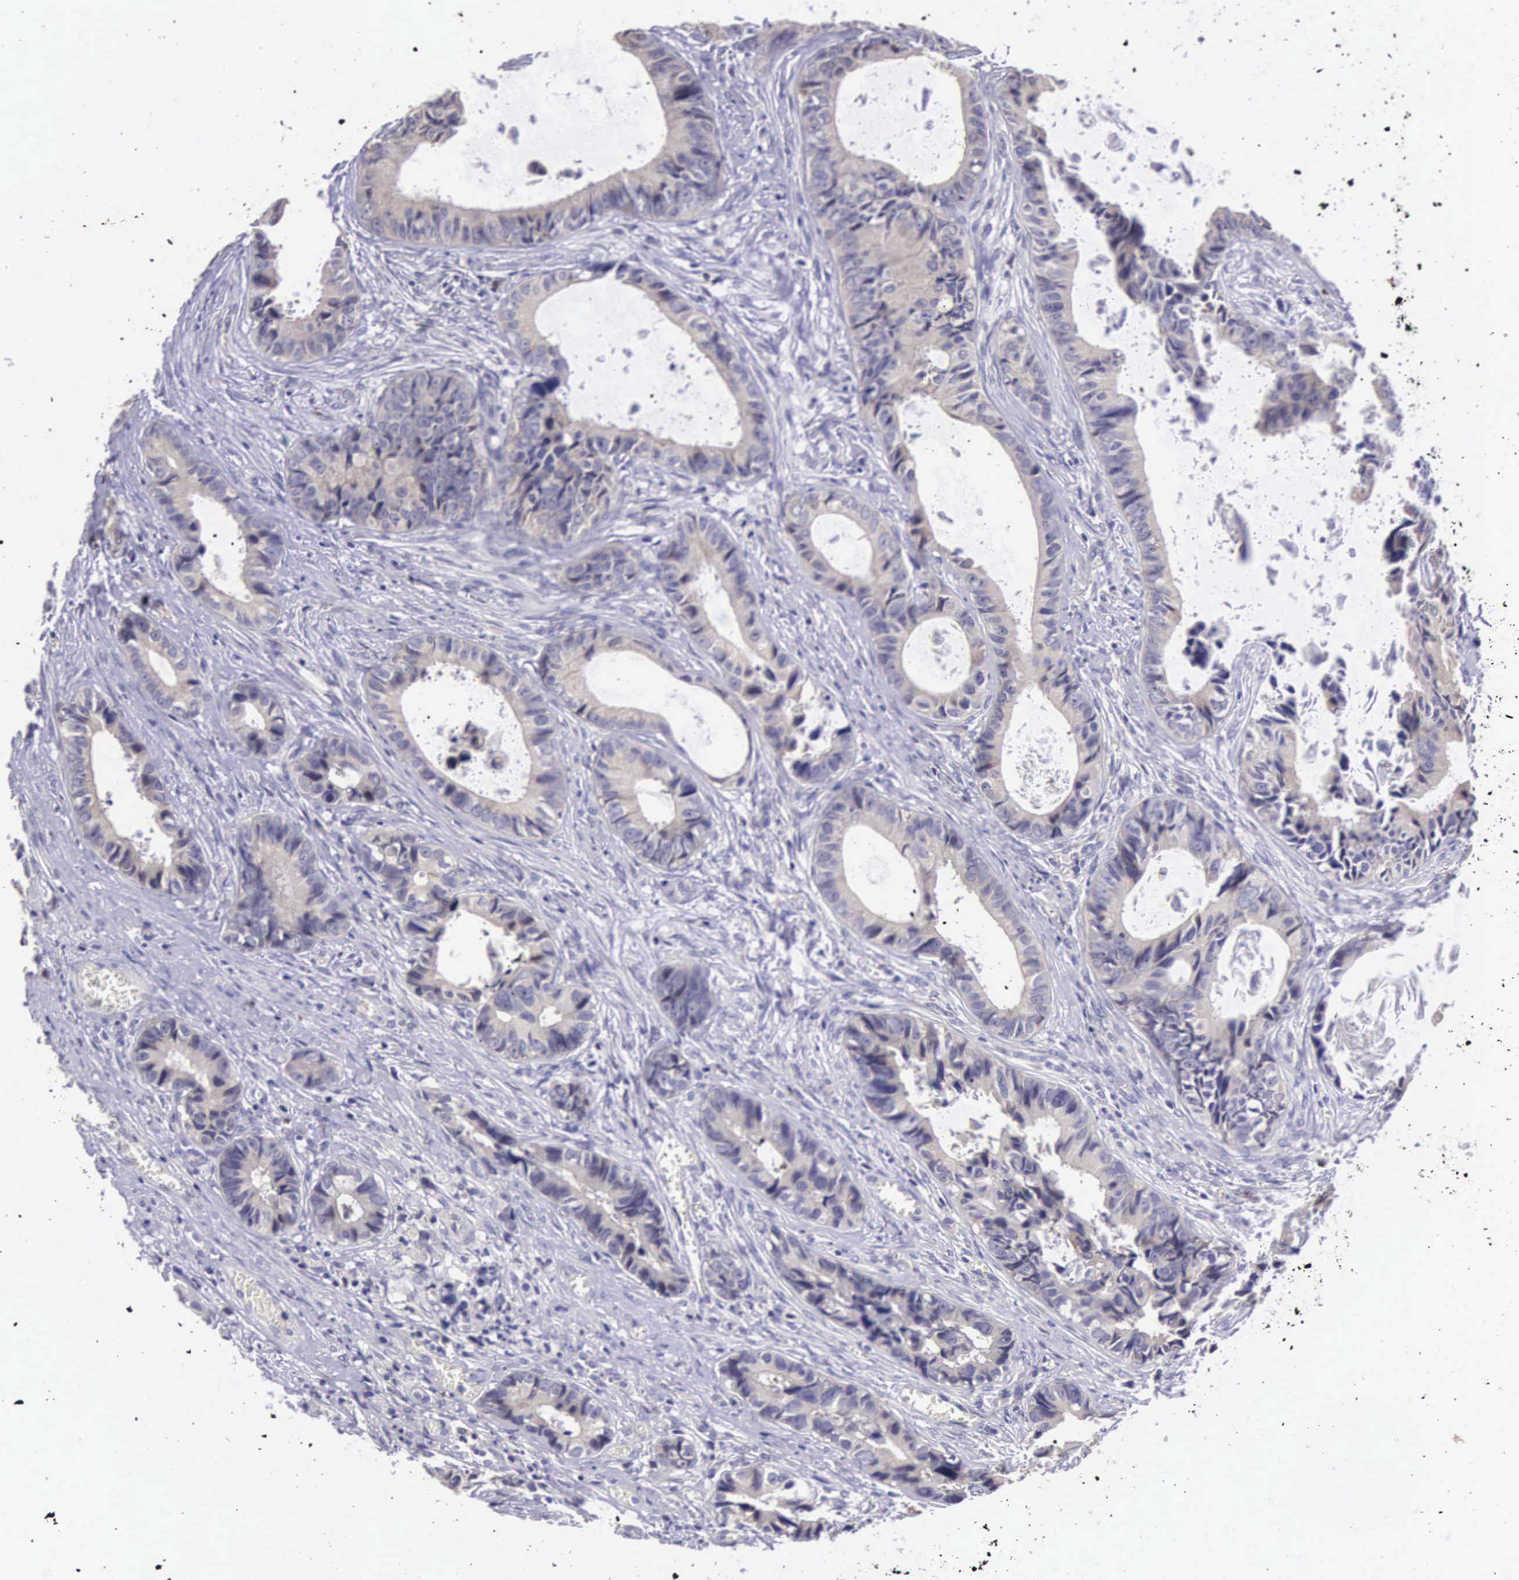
{"staining": {"intensity": "weak", "quantity": "<25%", "location": "cytoplasmic/membranous"}, "tissue": "colorectal cancer", "cell_type": "Tumor cells", "image_type": "cancer", "snomed": [{"axis": "morphology", "description": "Adenocarcinoma, NOS"}, {"axis": "topography", "description": "Rectum"}], "caption": "The photomicrograph reveals no significant positivity in tumor cells of colorectal cancer (adenocarcinoma). (DAB immunohistochemistry, high magnification).", "gene": "ARG2", "patient": {"sex": "female", "age": 98}}